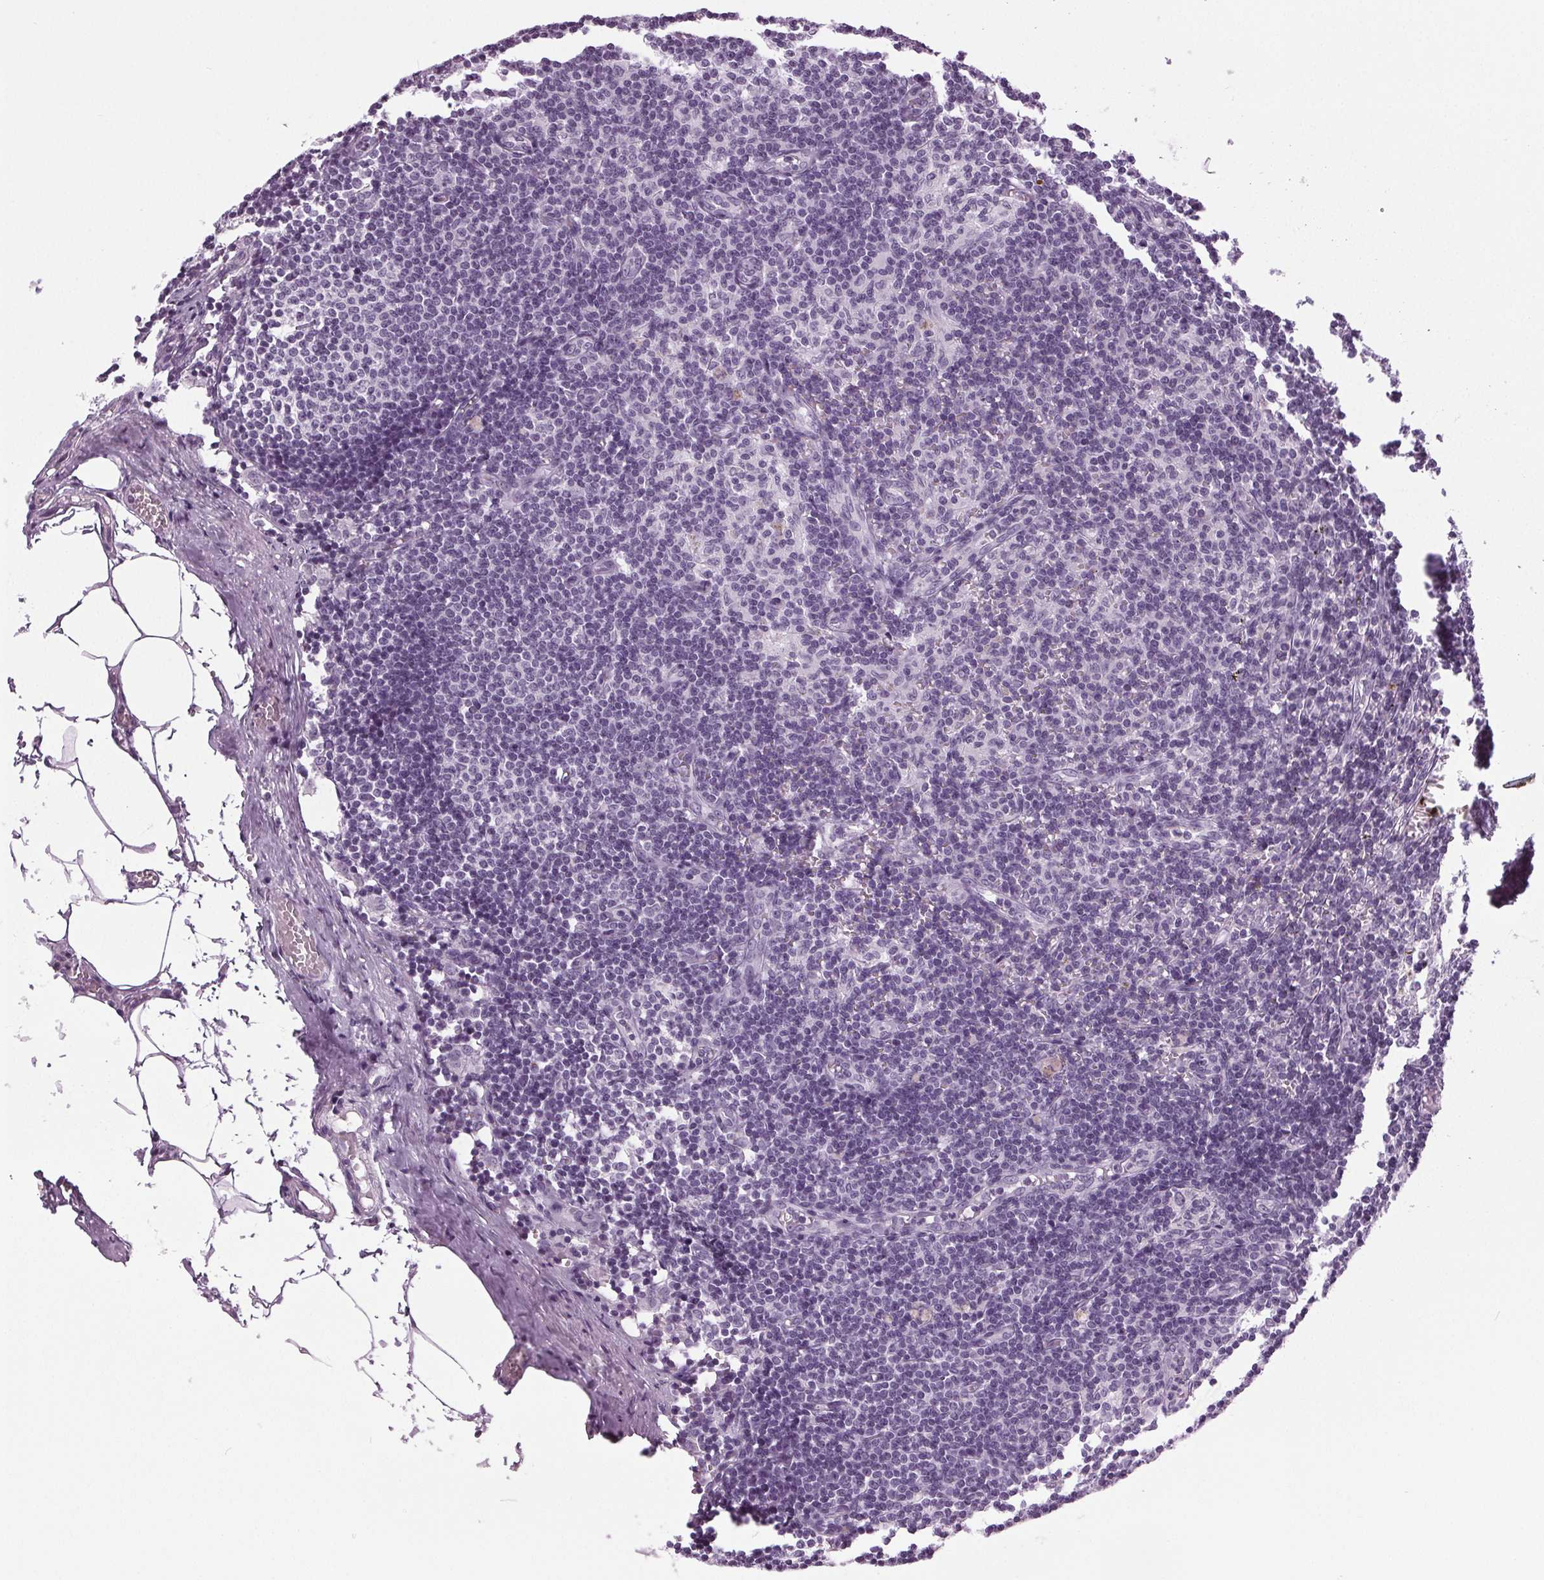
{"staining": {"intensity": "negative", "quantity": "none", "location": "none"}, "tissue": "lymph node", "cell_type": "Germinal center cells", "image_type": "normal", "snomed": [{"axis": "morphology", "description": "Normal tissue, NOS"}, {"axis": "topography", "description": "Lymph node"}], "caption": "A micrograph of lymph node stained for a protein shows no brown staining in germinal center cells. (DAB IHC visualized using brightfield microscopy, high magnification).", "gene": "DNAH12", "patient": {"sex": "female", "age": 69}}